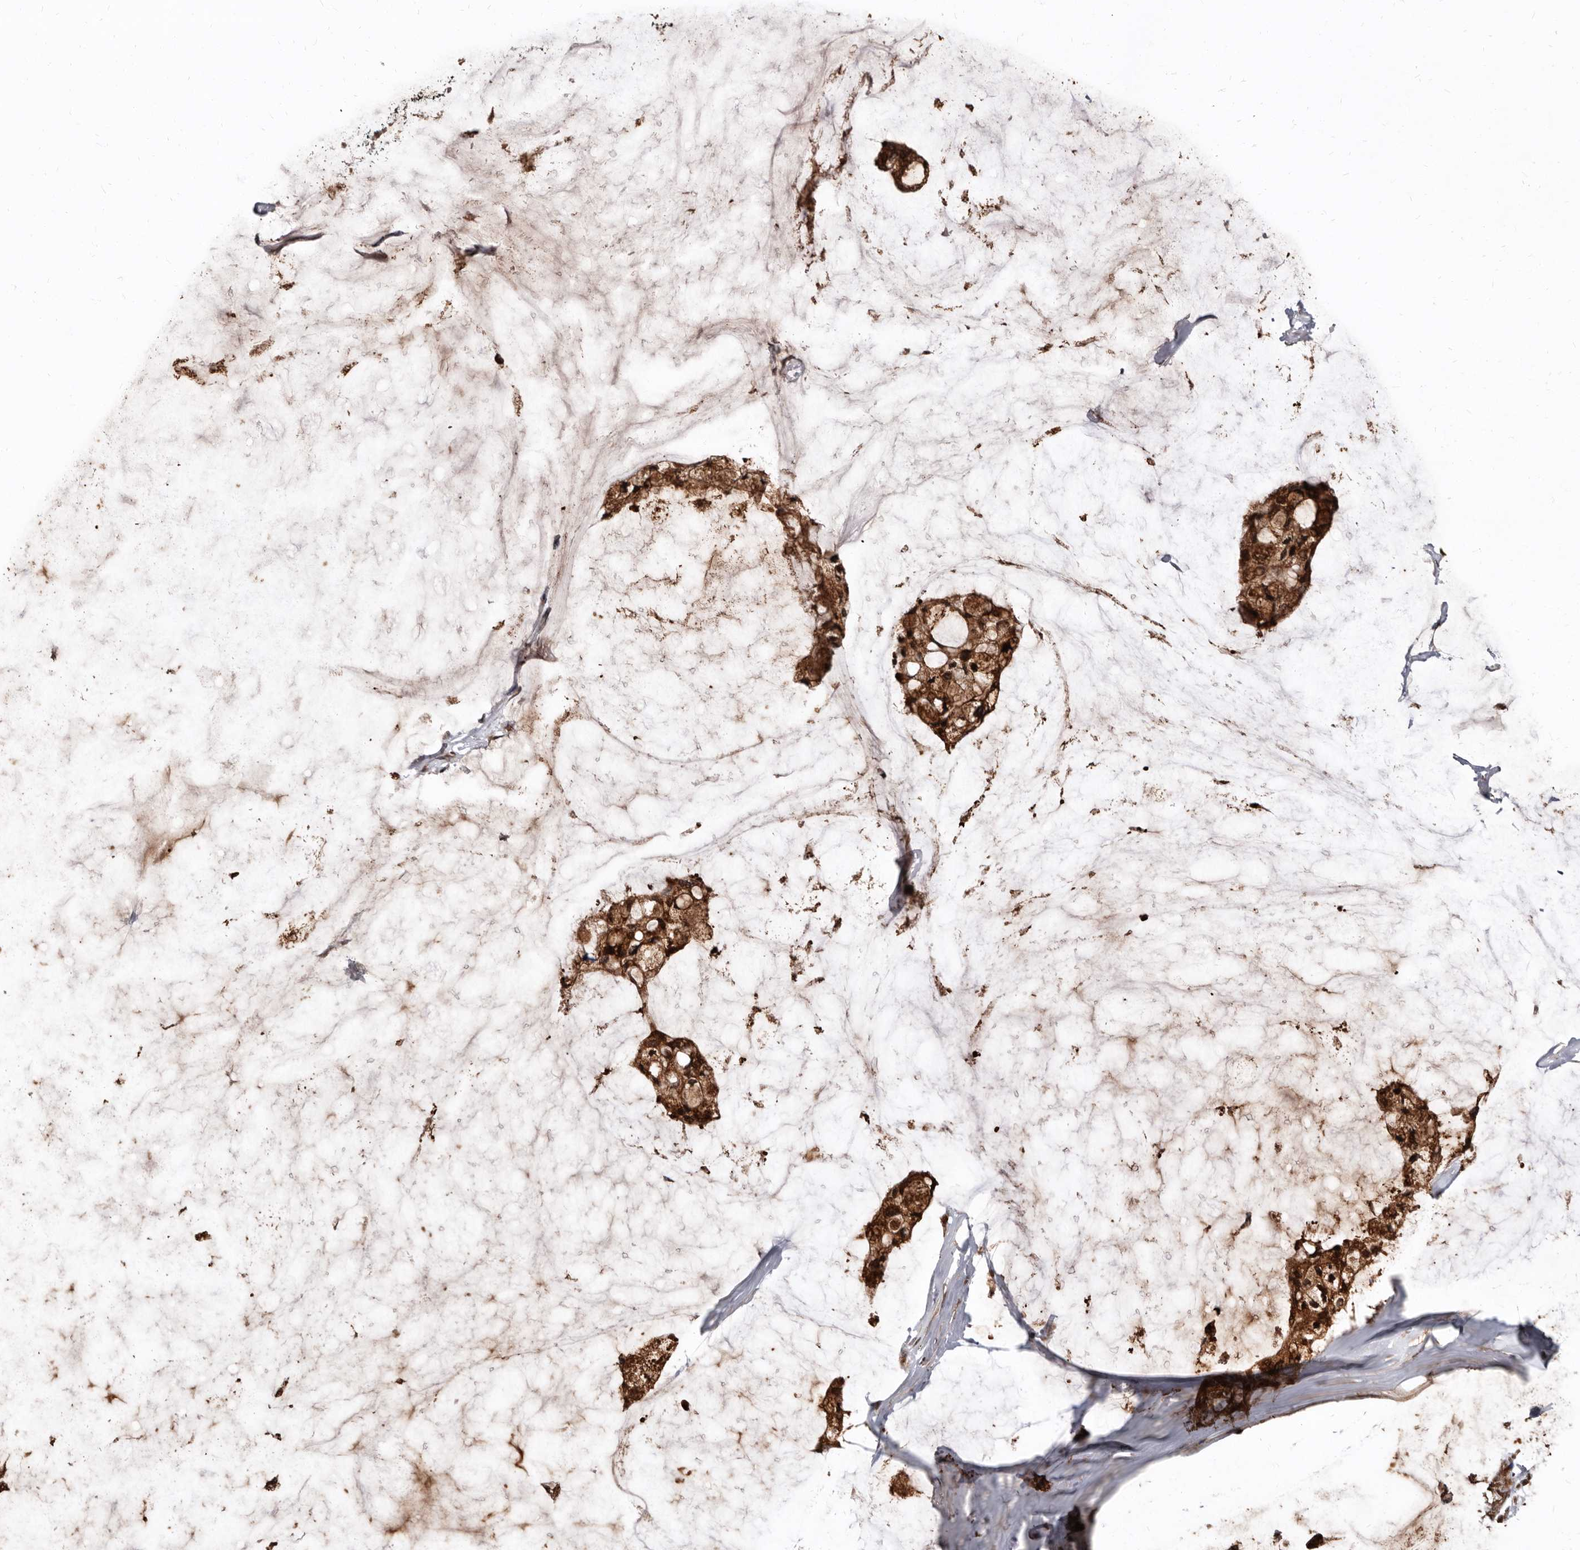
{"staining": {"intensity": "strong", "quantity": ">75%", "location": "cytoplasmic/membranous"}, "tissue": "ovarian cancer", "cell_type": "Tumor cells", "image_type": "cancer", "snomed": [{"axis": "morphology", "description": "Cystadenocarcinoma, mucinous, NOS"}, {"axis": "topography", "description": "Ovary"}], "caption": "Immunohistochemical staining of ovarian cancer shows high levels of strong cytoplasmic/membranous protein staining in approximately >75% of tumor cells. The protein is shown in brown color, while the nuclei are stained blue.", "gene": "WEE2", "patient": {"sex": "female", "age": 39}}